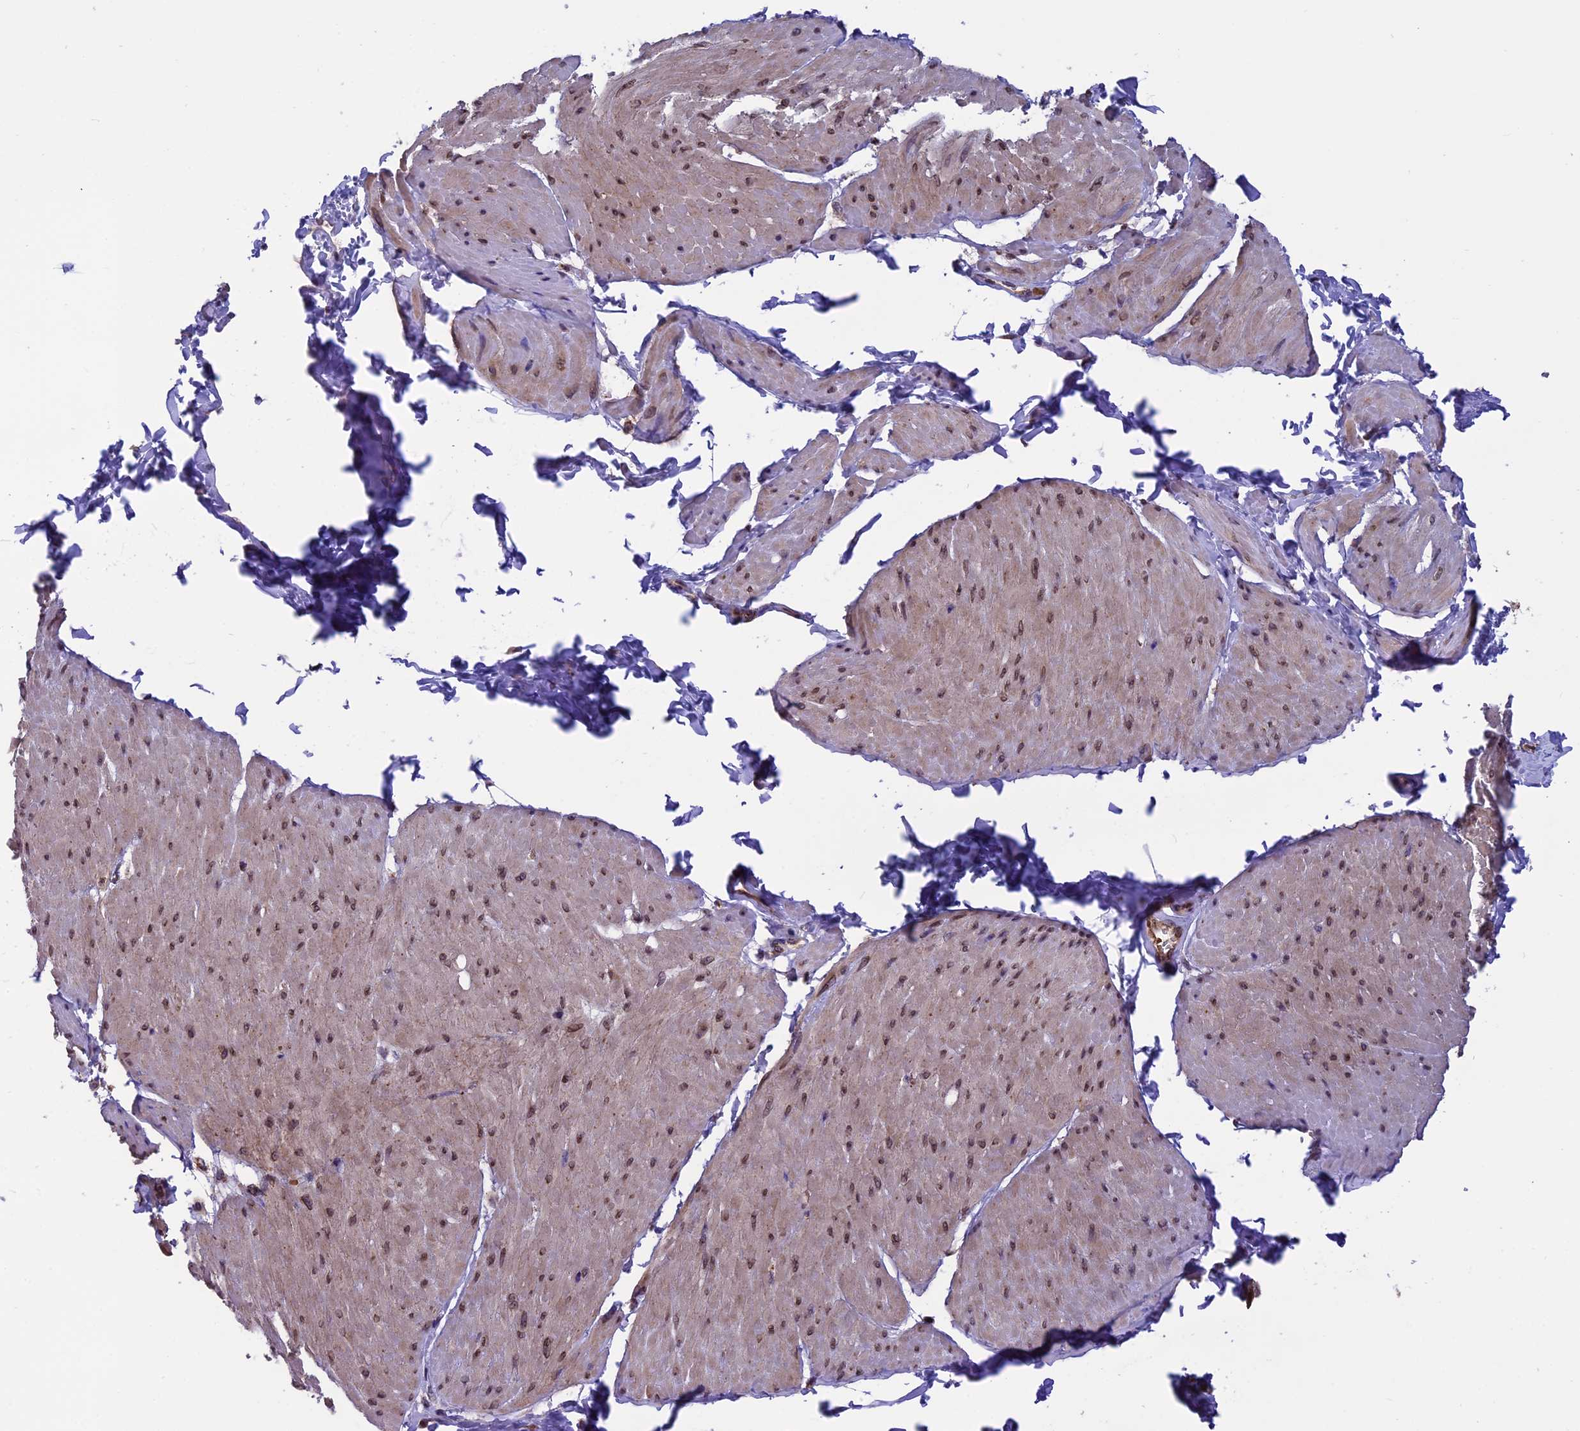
{"staining": {"intensity": "moderate", "quantity": ">75%", "location": "nuclear"}, "tissue": "smooth muscle", "cell_type": "Smooth muscle cells", "image_type": "normal", "snomed": [{"axis": "morphology", "description": "Urothelial carcinoma, High grade"}, {"axis": "topography", "description": "Urinary bladder"}], "caption": "An immunohistochemistry (IHC) photomicrograph of benign tissue is shown. Protein staining in brown labels moderate nuclear positivity in smooth muscle within smooth muscle cells. (DAB IHC, brown staining for protein, blue staining for nuclei).", "gene": "CHMP2A", "patient": {"sex": "male", "age": 46}}